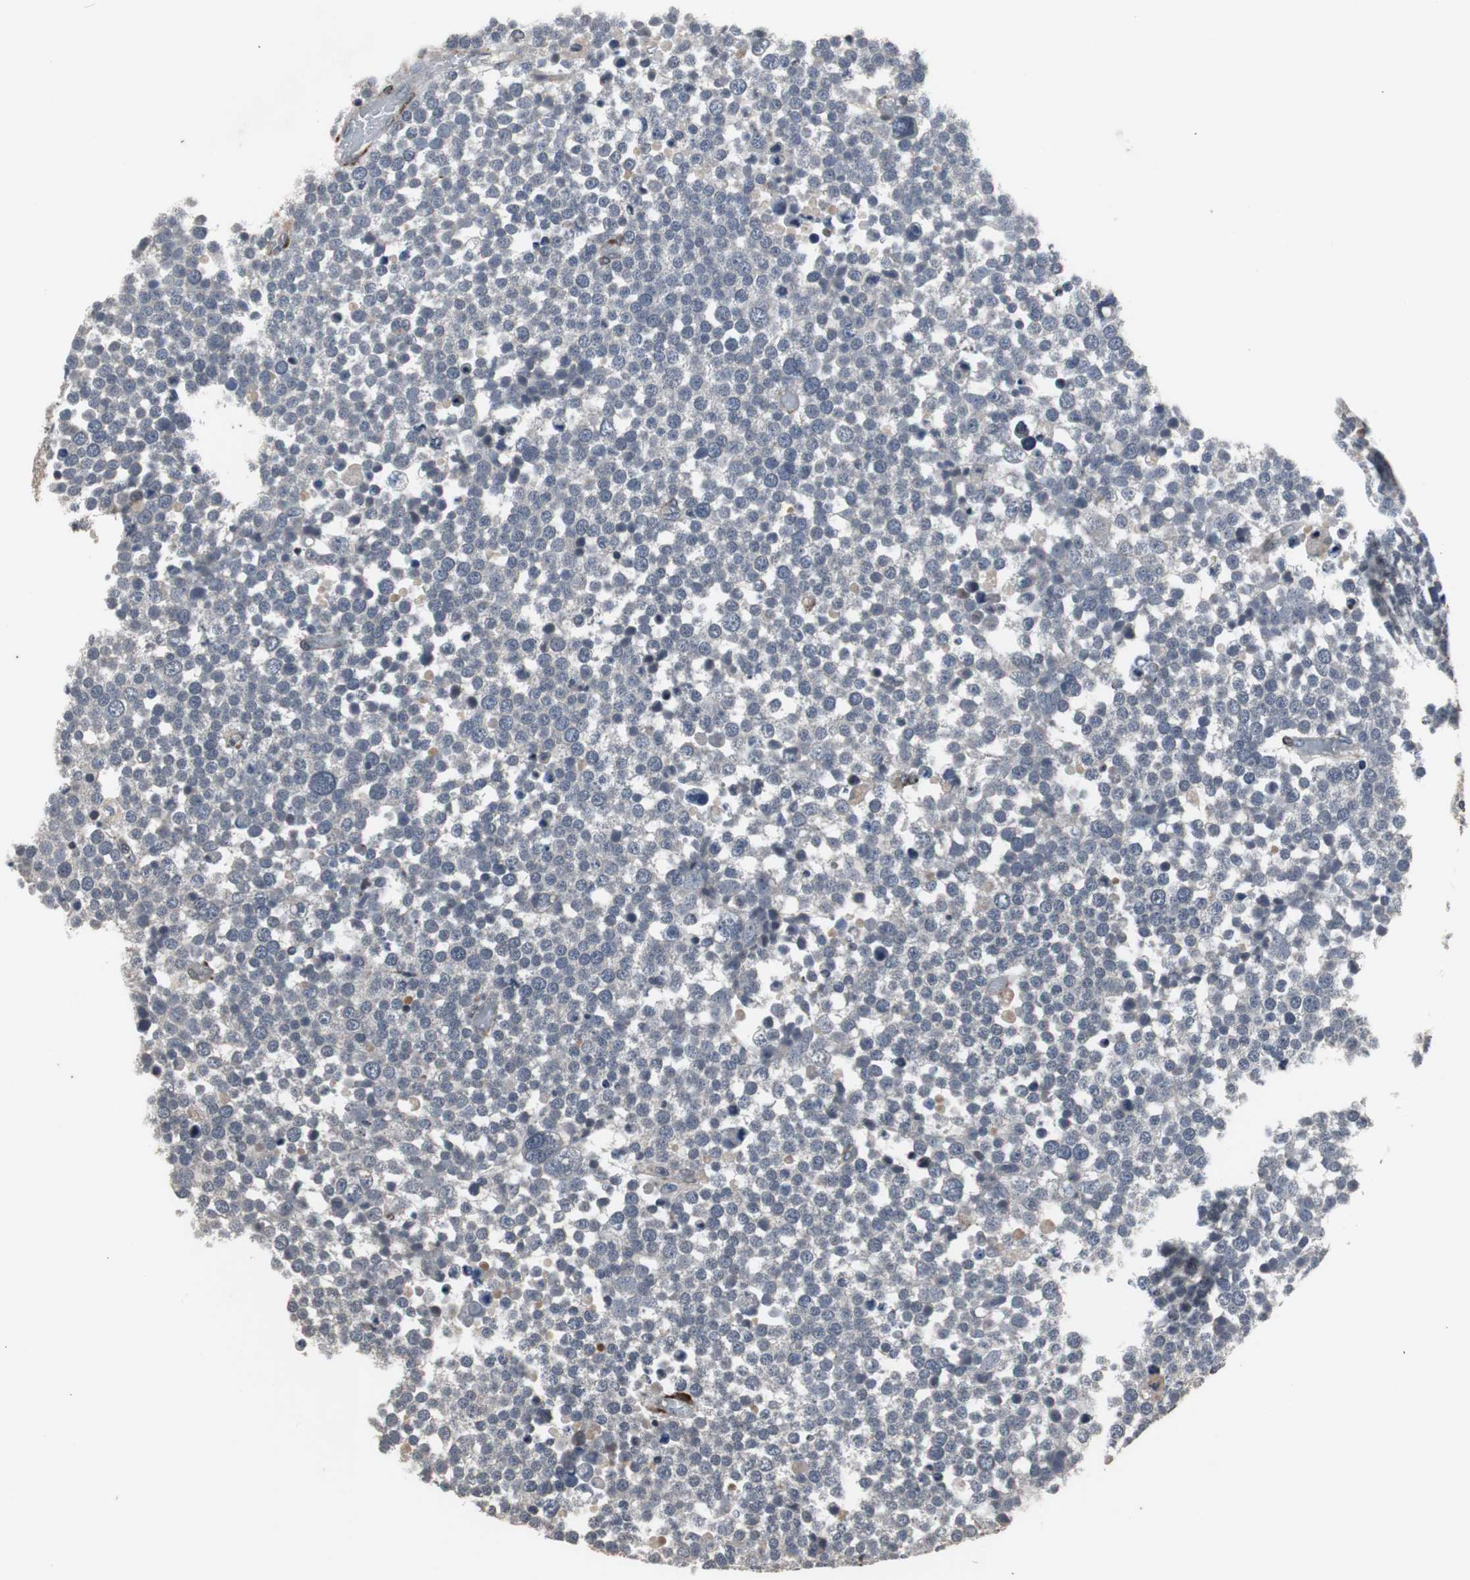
{"staining": {"intensity": "negative", "quantity": "none", "location": "none"}, "tissue": "testis cancer", "cell_type": "Tumor cells", "image_type": "cancer", "snomed": [{"axis": "morphology", "description": "Seminoma, NOS"}, {"axis": "topography", "description": "Testis"}], "caption": "Immunohistochemical staining of testis cancer (seminoma) displays no significant expression in tumor cells.", "gene": "CRADD", "patient": {"sex": "male", "age": 71}}